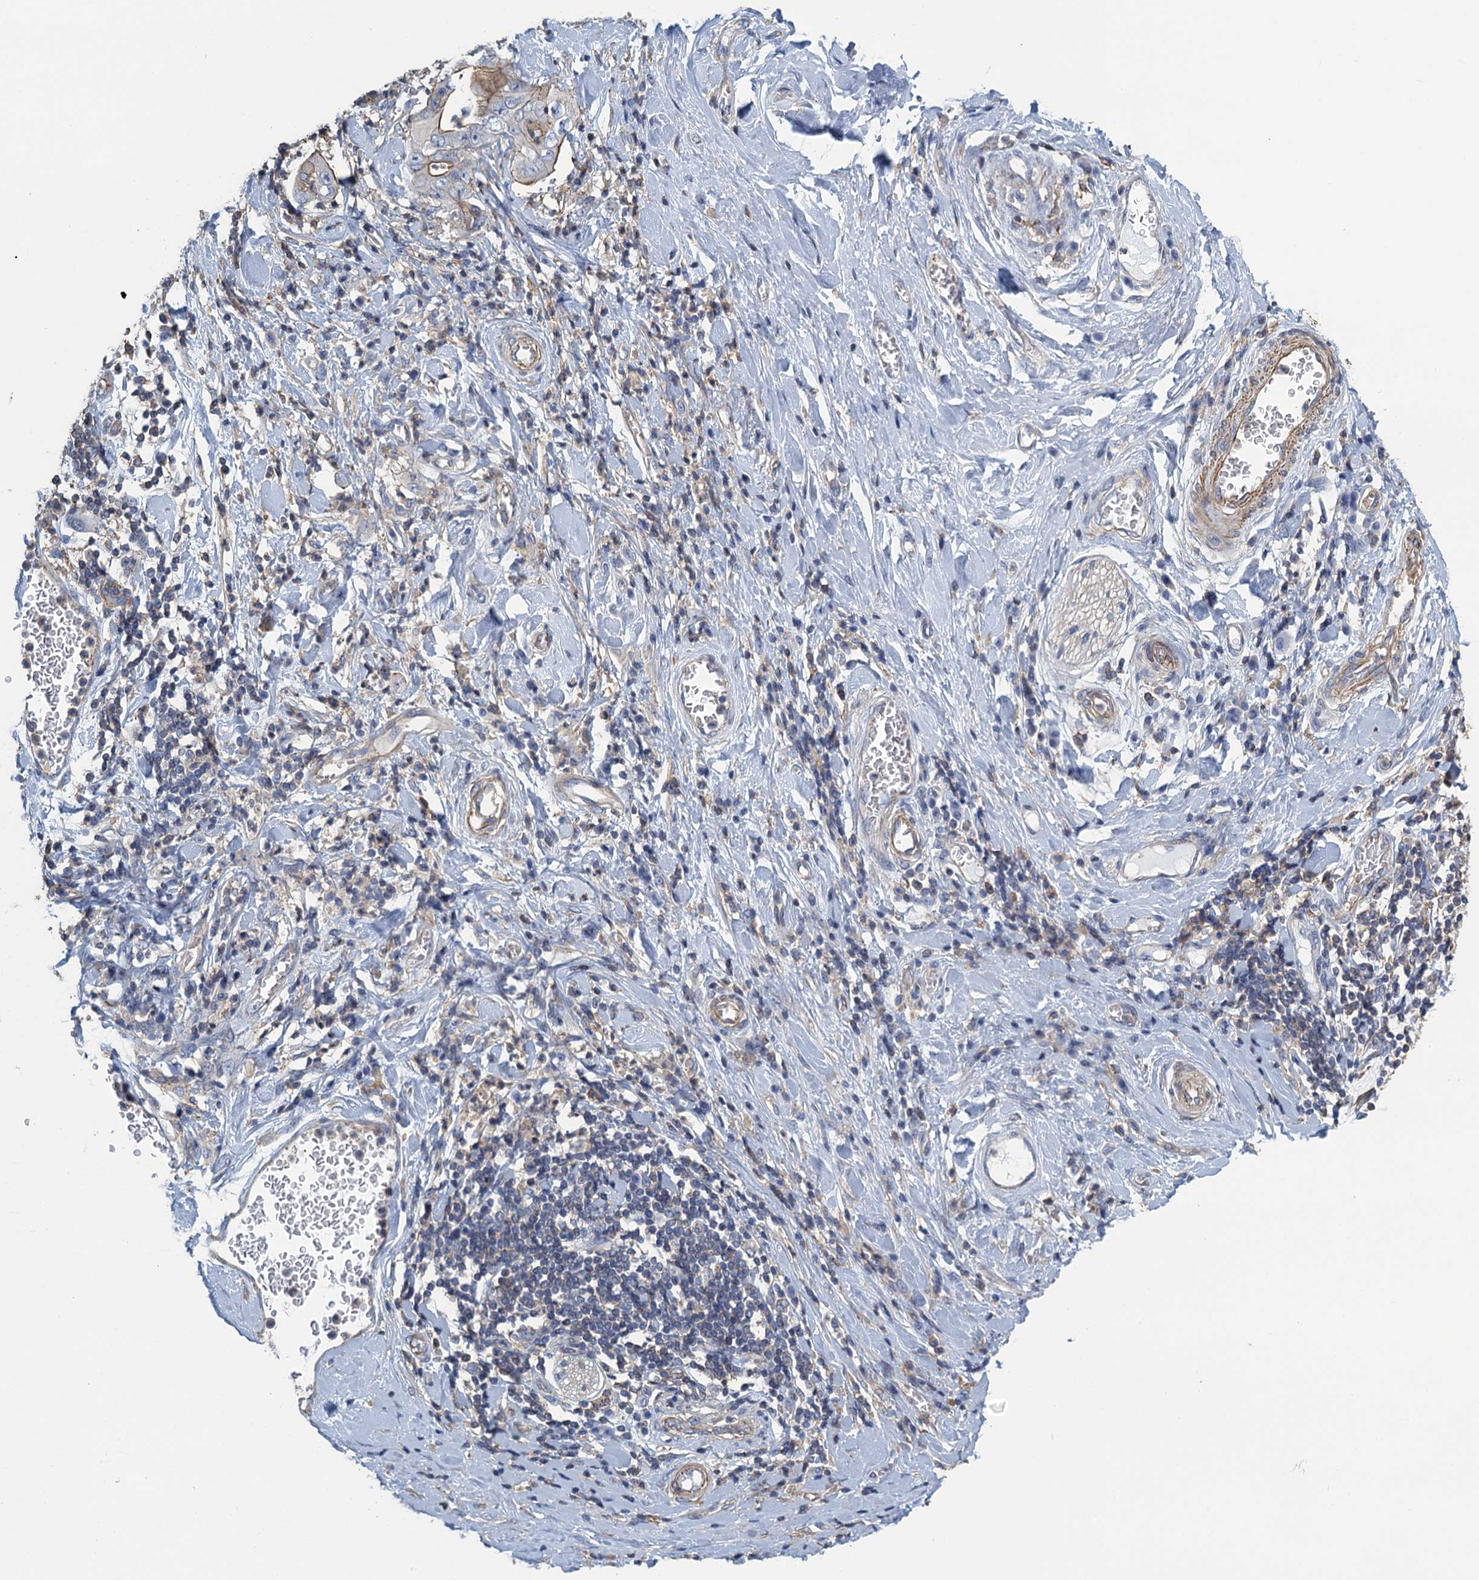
{"staining": {"intensity": "moderate", "quantity": "<25%", "location": "cytoplasmic/membranous"}, "tissue": "stomach cancer", "cell_type": "Tumor cells", "image_type": "cancer", "snomed": [{"axis": "morphology", "description": "Adenocarcinoma, NOS"}, {"axis": "topography", "description": "Stomach"}], "caption": "Human adenocarcinoma (stomach) stained with a protein marker demonstrates moderate staining in tumor cells.", "gene": "PROSER2", "patient": {"sex": "female", "age": 73}}